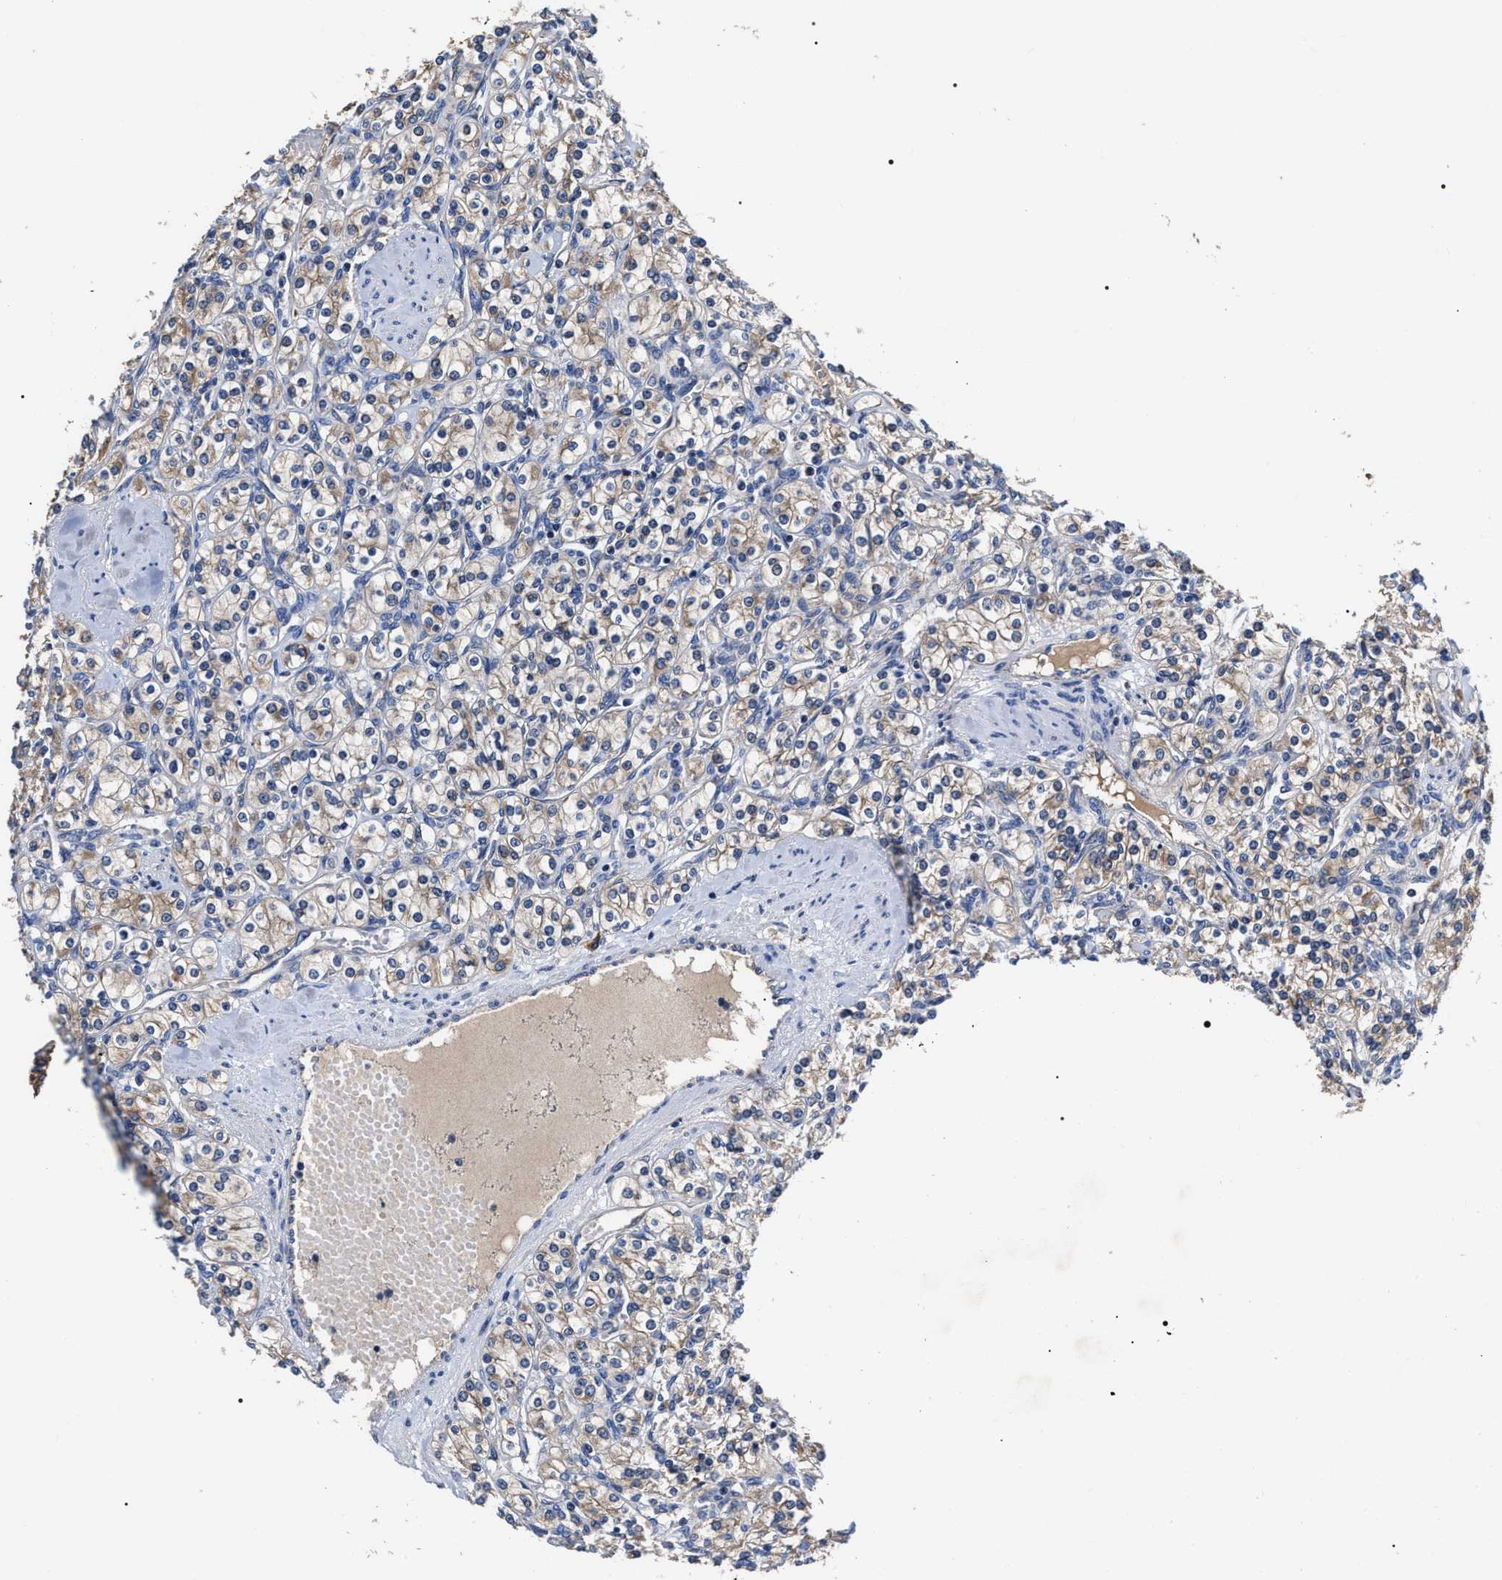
{"staining": {"intensity": "weak", "quantity": ">75%", "location": "cytoplasmic/membranous"}, "tissue": "renal cancer", "cell_type": "Tumor cells", "image_type": "cancer", "snomed": [{"axis": "morphology", "description": "Adenocarcinoma, NOS"}, {"axis": "topography", "description": "Kidney"}], "caption": "Immunohistochemistry (IHC) staining of renal cancer, which exhibits low levels of weak cytoplasmic/membranous staining in about >75% of tumor cells indicating weak cytoplasmic/membranous protein positivity. The staining was performed using DAB (3,3'-diaminobenzidine) (brown) for protein detection and nuclei were counterstained in hematoxylin (blue).", "gene": "MACC1", "patient": {"sex": "male", "age": 77}}